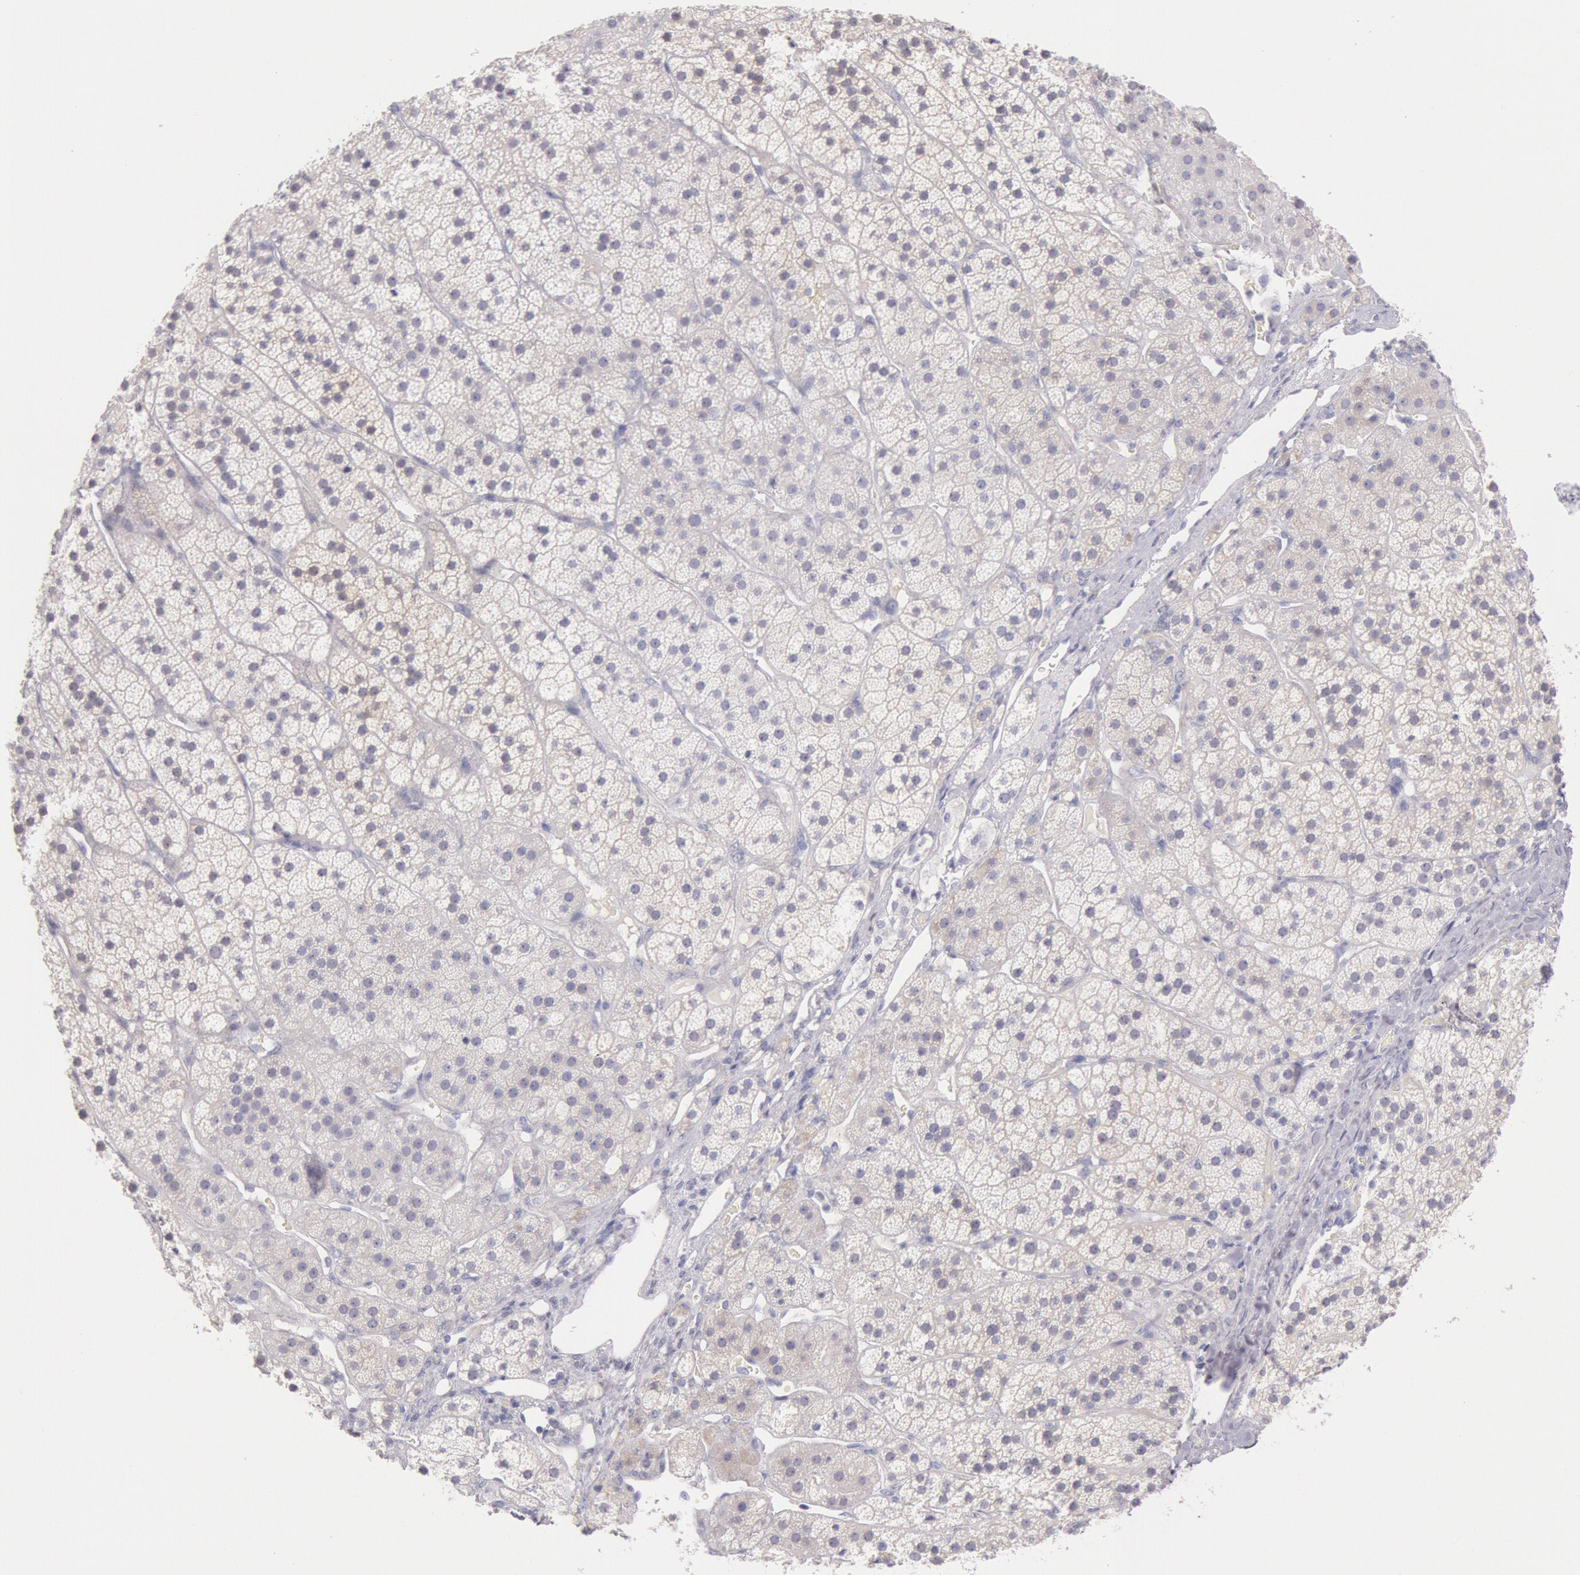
{"staining": {"intensity": "negative", "quantity": "none", "location": "none"}, "tissue": "adrenal gland", "cell_type": "Glandular cells", "image_type": "normal", "snomed": [{"axis": "morphology", "description": "Normal tissue, NOS"}, {"axis": "topography", "description": "Adrenal gland"}], "caption": "The micrograph reveals no significant positivity in glandular cells of adrenal gland.", "gene": "EGFR", "patient": {"sex": "female", "age": 44}}